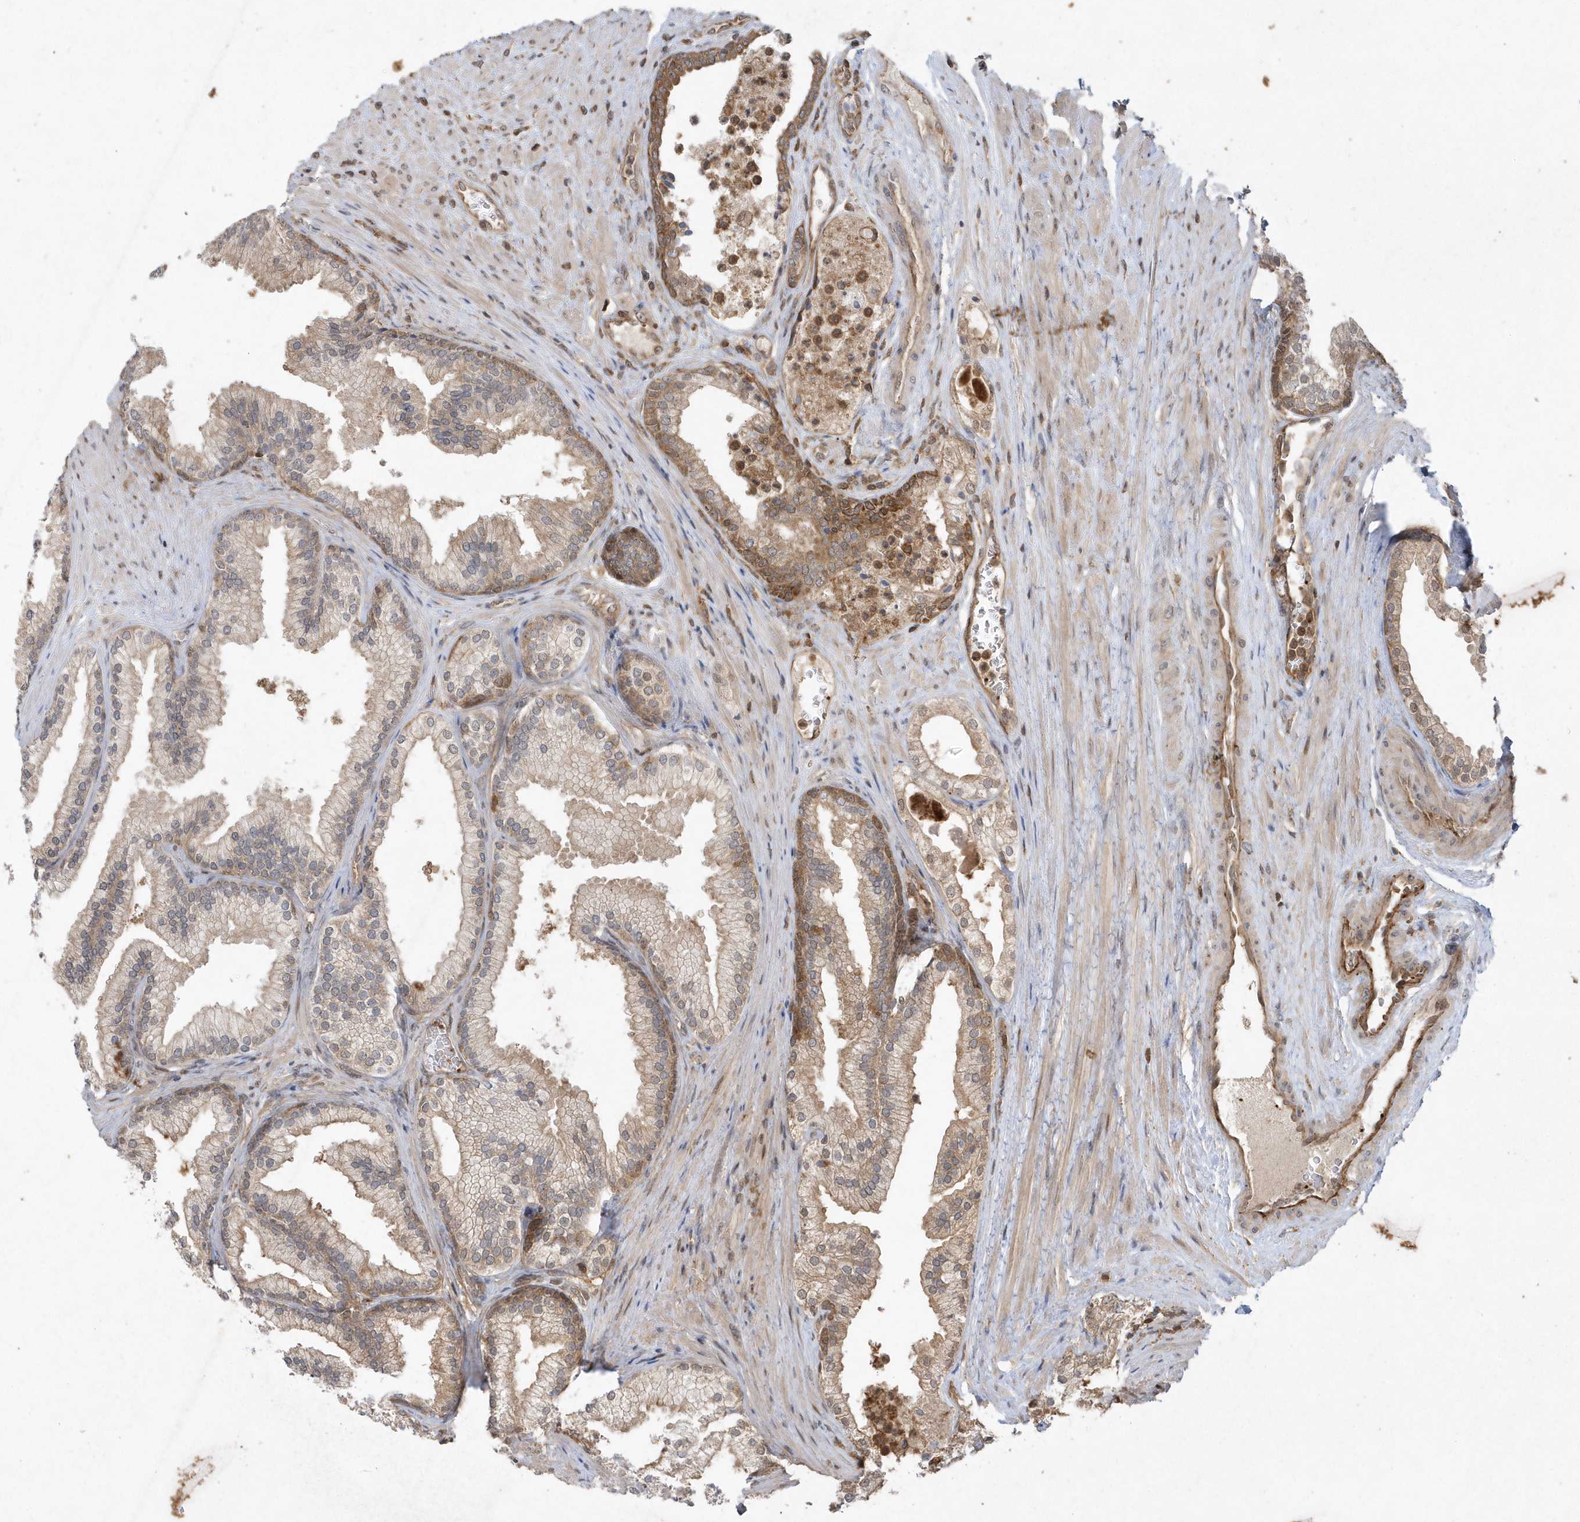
{"staining": {"intensity": "moderate", "quantity": "25%-75%", "location": "cytoplasmic/membranous"}, "tissue": "prostate", "cell_type": "Glandular cells", "image_type": "normal", "snomed": [{"axis": "morphology", "description": "Normal tissue, NOS"}, {"axis": "topography", "description": "Prostate"}], "caption": "DAB immunohistochemical staining of benign prostate reveals moderate cytoplasmic/membranous protein positivity in approximately 25%-75% of glandular cells. Ihc stains the protein of interest in brown and the nuclei are stained blue.", "gene": "ACYP1", "patient": {"sex": "male", "age": 76}}